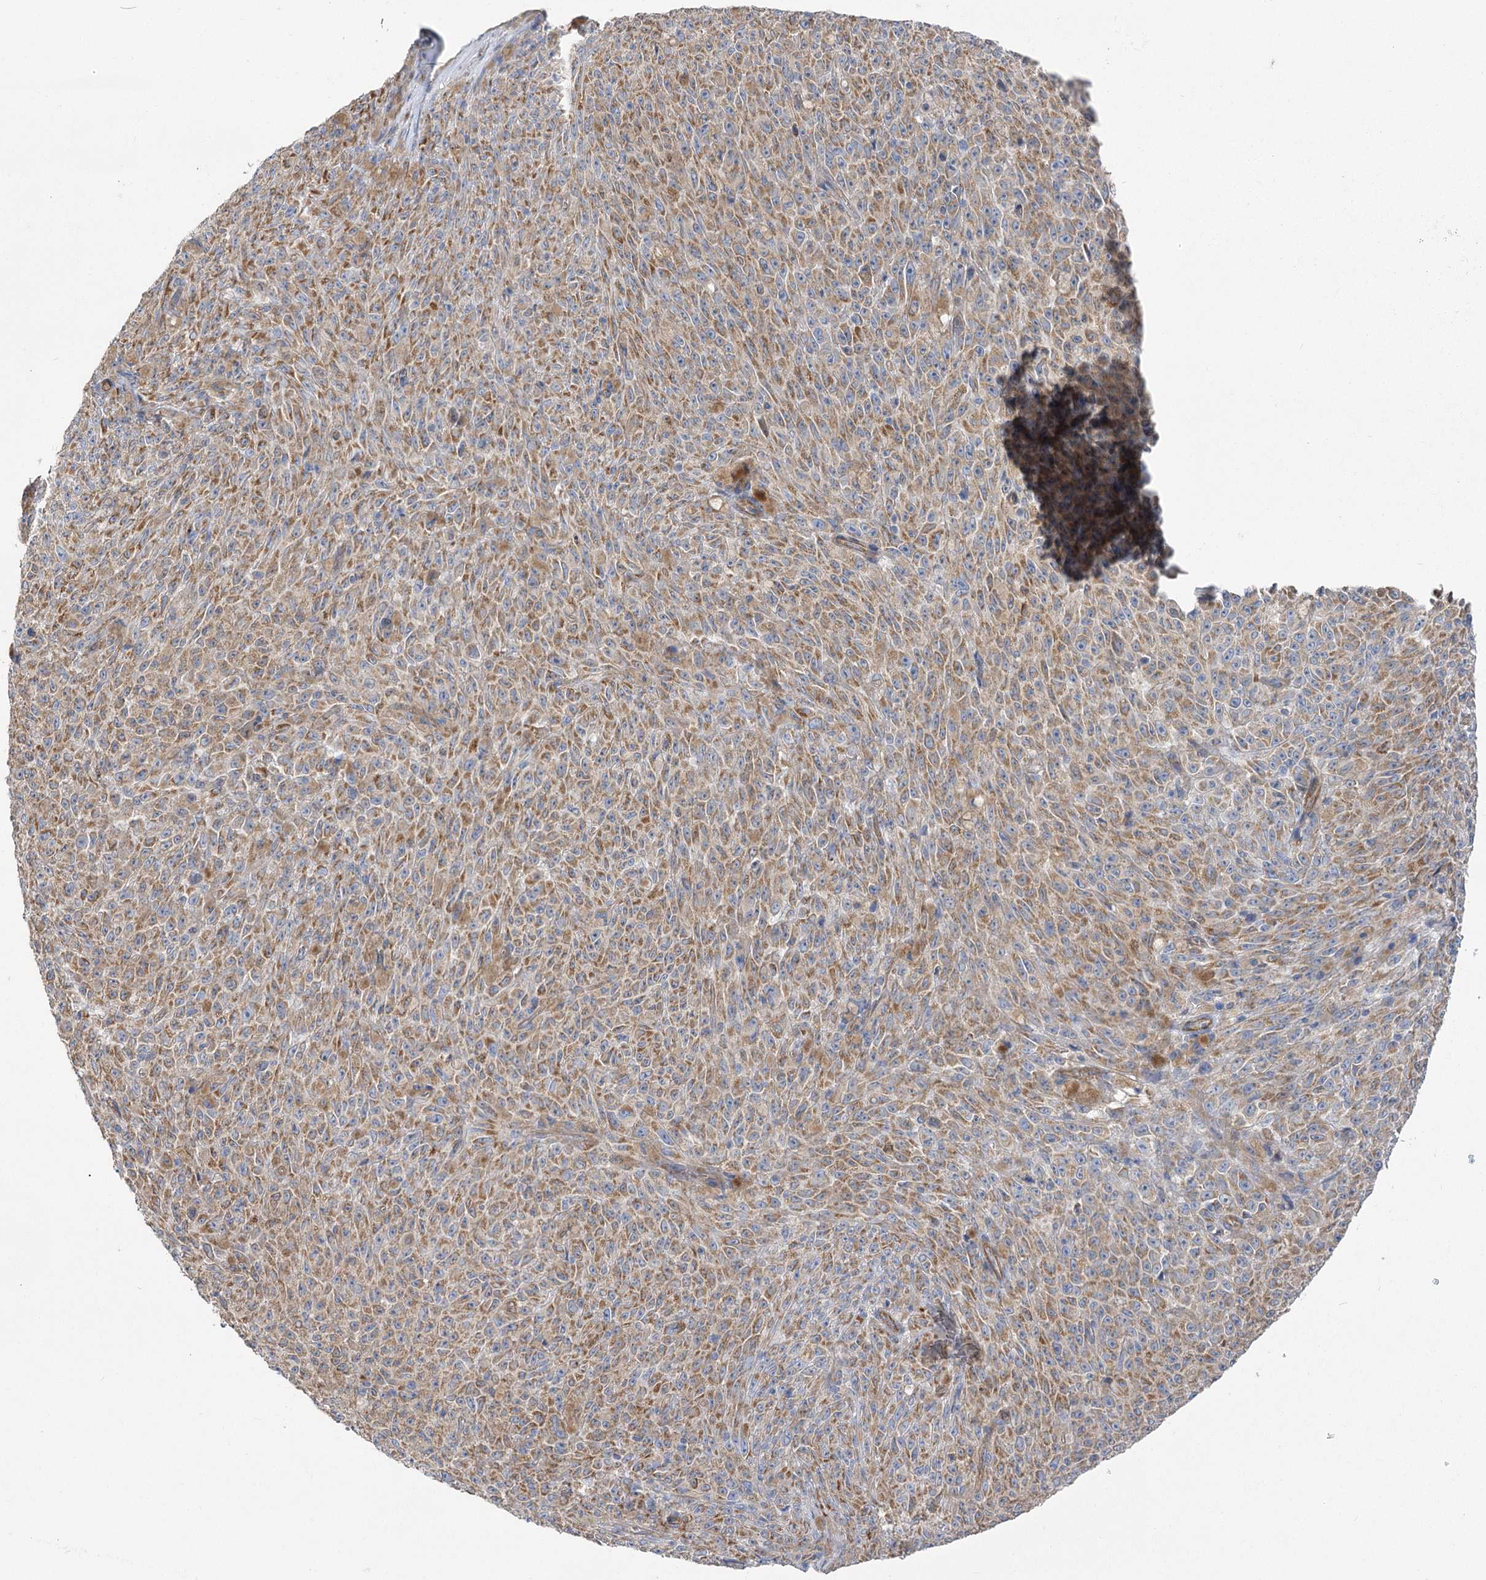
{"staining": {"intensity": "moderate", "quantity": ">75%", "location": "cytoplasmic/membranous"}, "tissue": "melanoma", "cell_type": "Tumor cells", "image_type": "cancer", "snomed": [{"axis": "morphology", "description": "Malignant melanoma, NOS"}, {"axis": "topography", "description": "Skin"}], "caption": "DAB (3,3'-diaminobenzidine) immunohistochemical staining of human malignant melanoma displays moderate cytoplasmic/membranous protein staining in approximately >75% of tumor cells.", "gene": "RMDN2", "patient": {"sex": "female", "age": 82}}